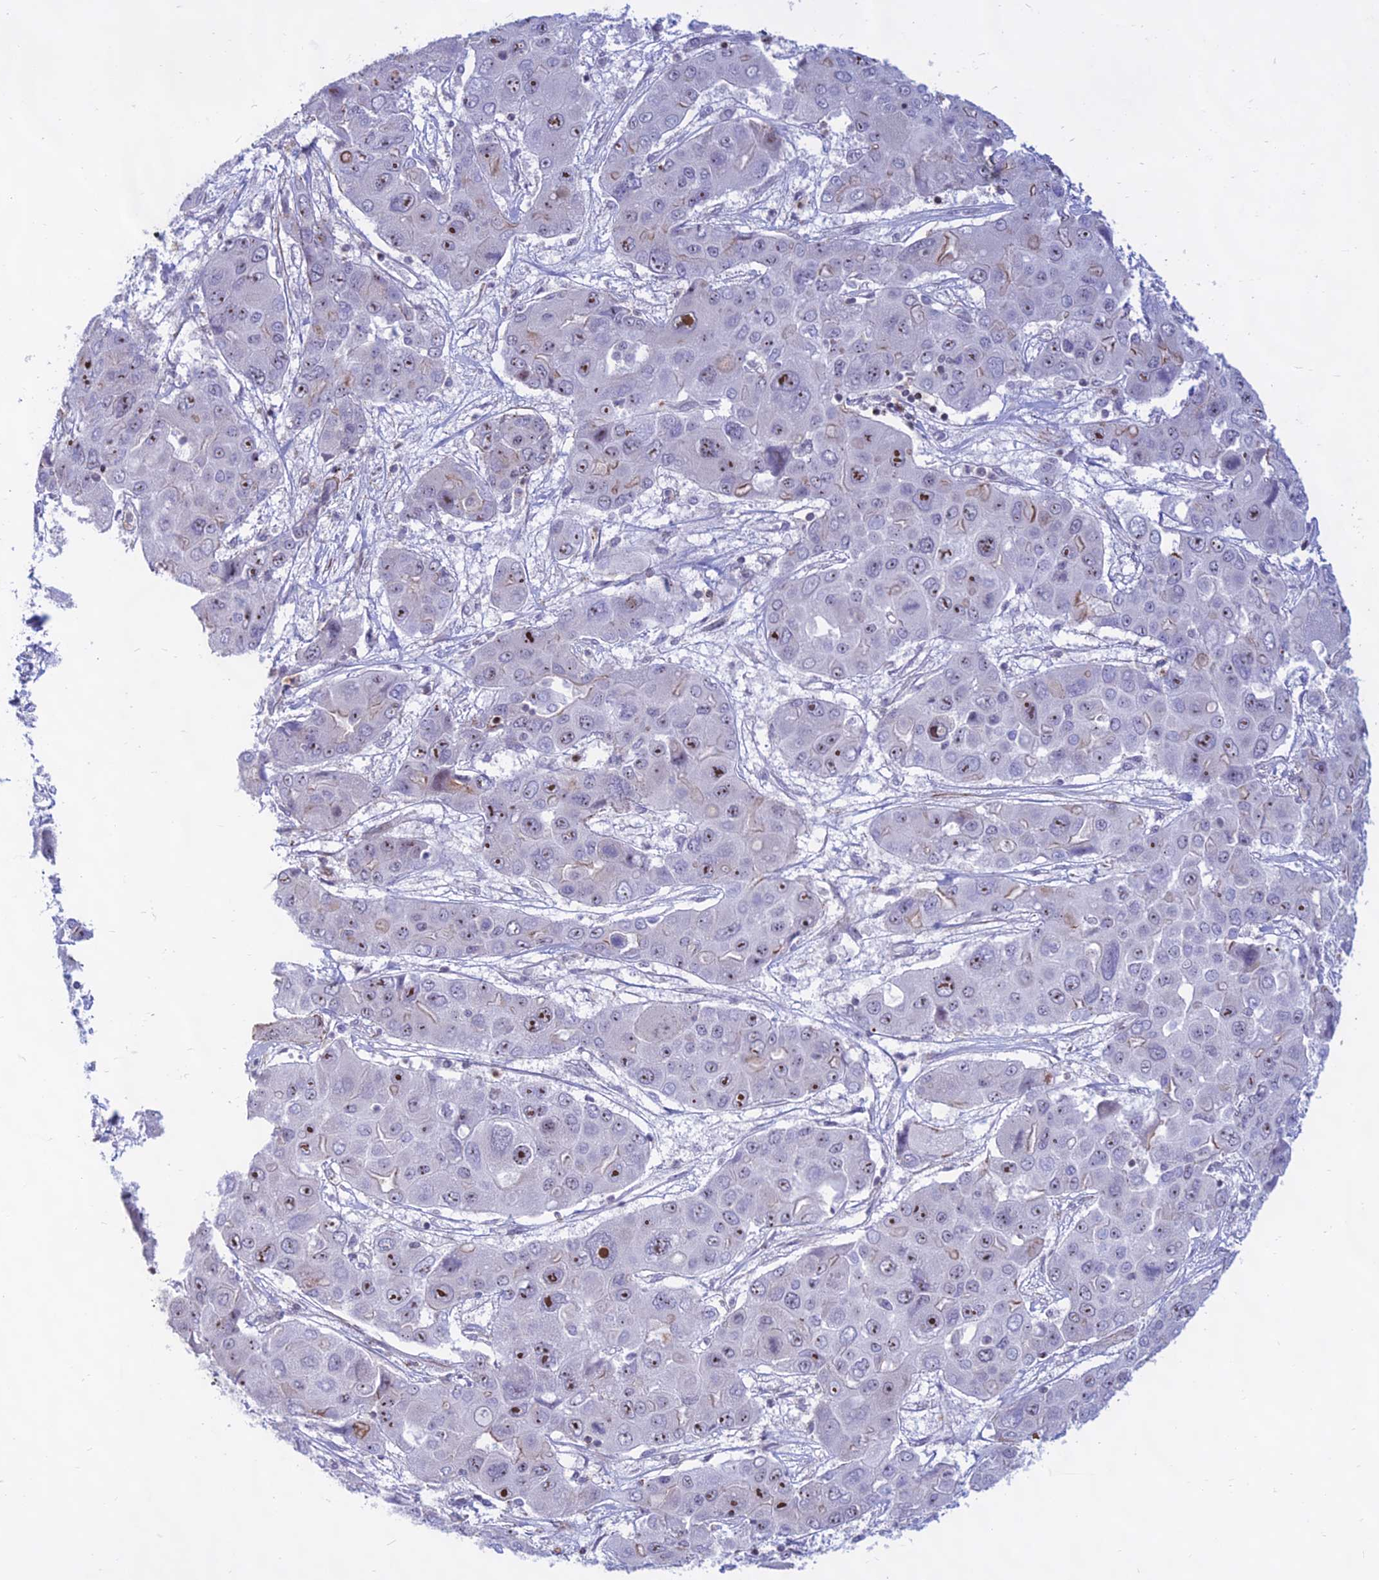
{"staining": {"intensity": "strong", "quantity": "<25%", "location": "nuclear"}, "tissue": "liver cancer", "cell_type": "Tumor cells", "image_type": "cancer", "snomed": [{"axis": "morphology", "description": "Cholangiocarcinoma"}, {"axis": "topography", "description": "Liver"}], "caption": "About <25% of tumor cells in liver cancer exhibit strong nuclear protein positivity as visualized by brown immunohistochemical staining.", "gene": "KRR1", "patient": {"sex": "male", "age": 67}}